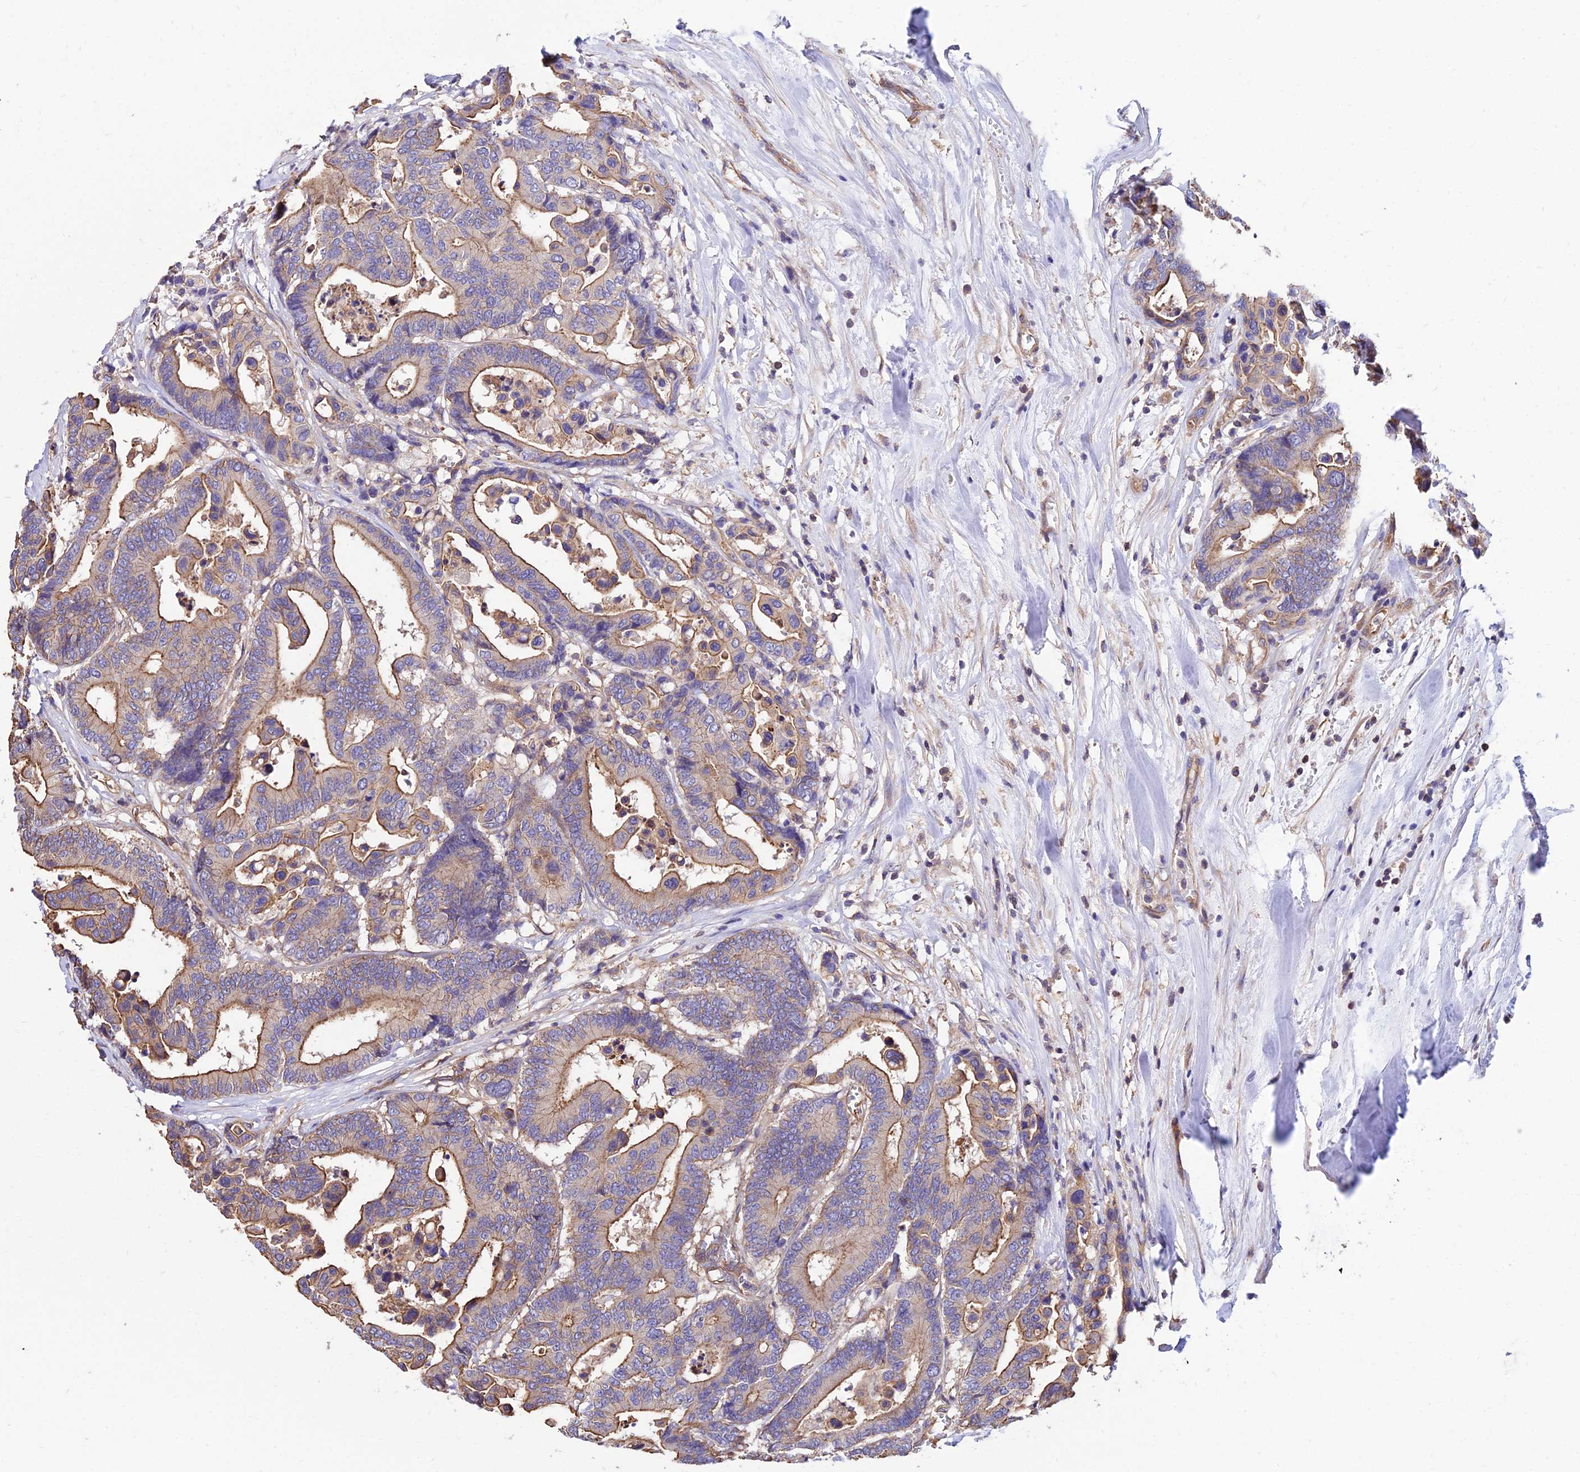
{"staining": {"intensity": "moderate", "quantity": "25%-75%", "location": "cytoplasmic/membranous"}, "tissue": "colorectal cancer", "cell_type": "Tumor cells", "image_type": "cancer", "snomed": [{"axis": "morphology", "description": "Normal tissue, NOS"}, {"axis": "morphology", "description": "Adenocarcinoma, NOS"}, {"axis": "topography", "description": "Colon"}], "caption": "The immunohistochemical stain shows moderate cytoplasmic/membranous staining in tumor cells of colorectal cancer (adenocarcinoma) tissue.", "gene": "CALM2", "patient": {"sex": "male", "age": 82}}